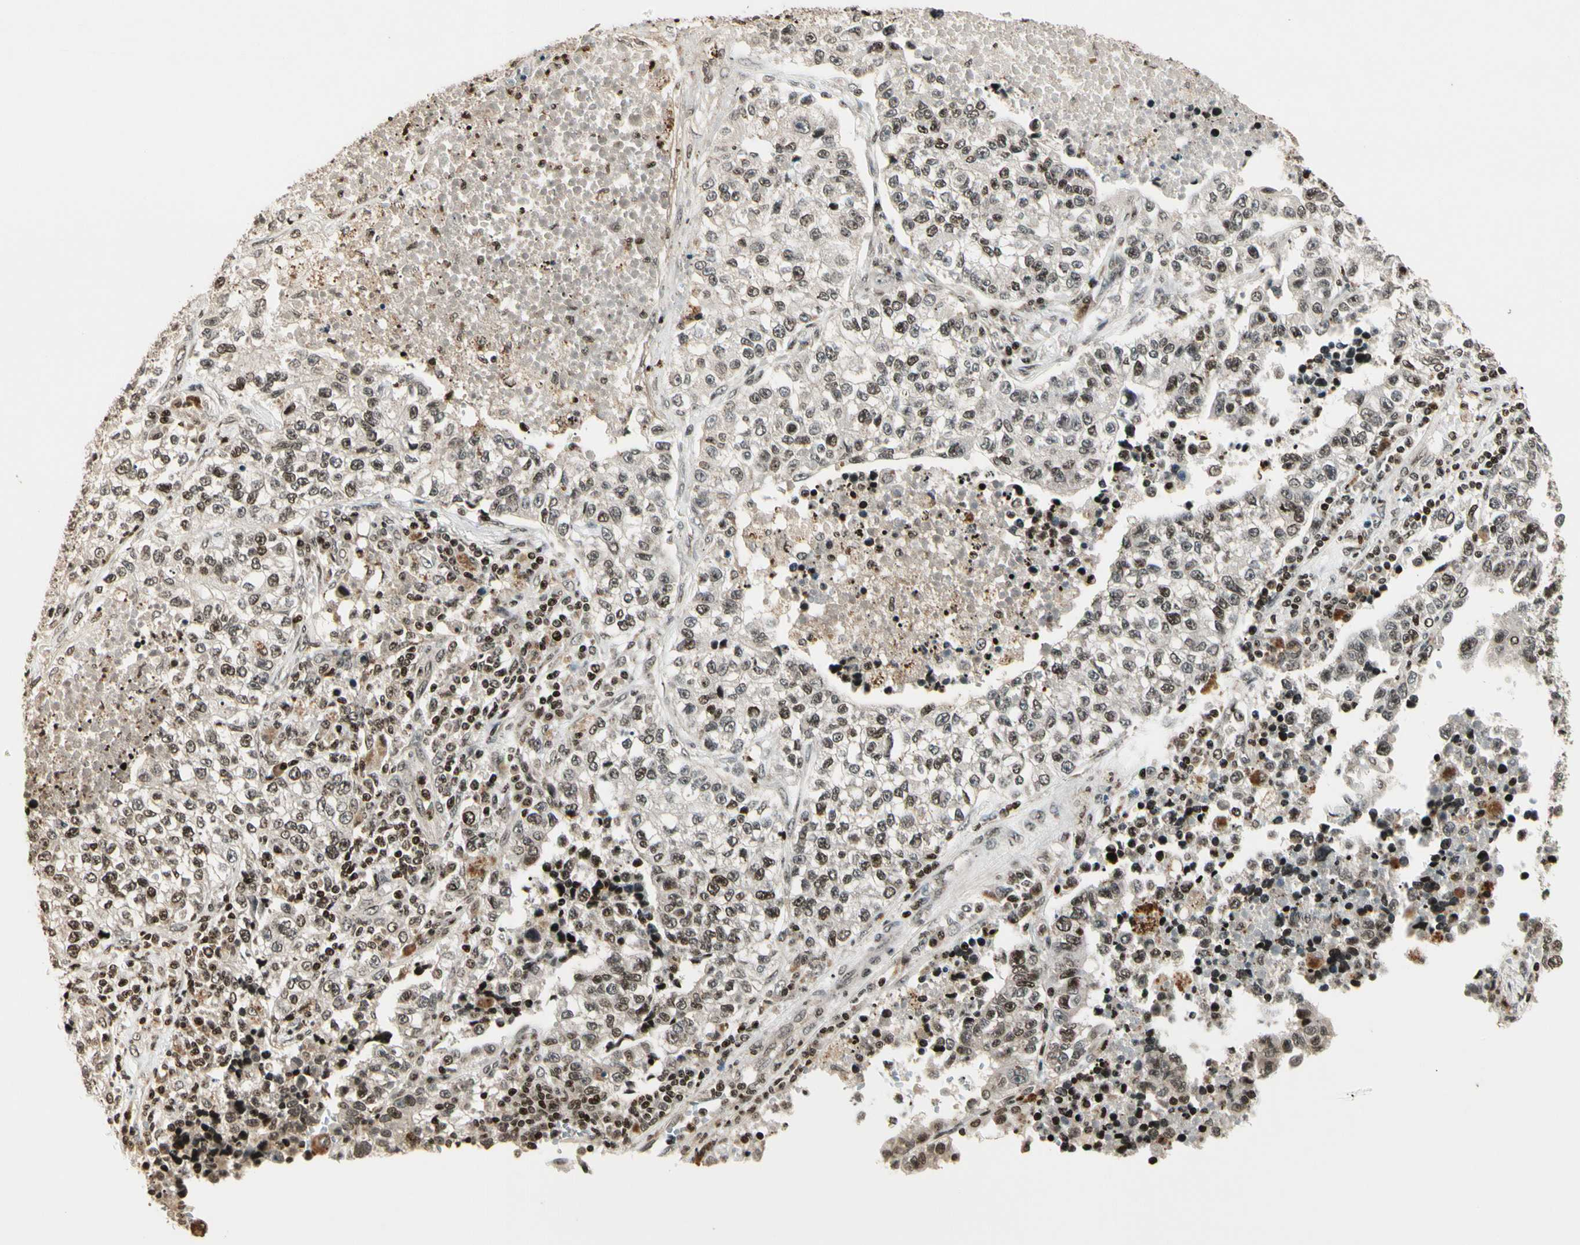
{"staining": {"intensity": "weak", "quantity": ">75%", "location": "nuclear"}, "tissue": "lung cancer", "cell_type": "Tumor cells", "image_type": "cancer", "snomed": [{"axis": "morphology", "description": "Adenocarcinoma, NOS"}, {"axis": "topography", "description": "Lung"}], "caption": "Brown immunohistochemical staining in human lung cancer (adenocarcinoma) reveals weak nuclear positivity in approximately >75% of tumor cells.", "gene": "TSHZ3", "patient": {"sex": "male", "age": 49}}